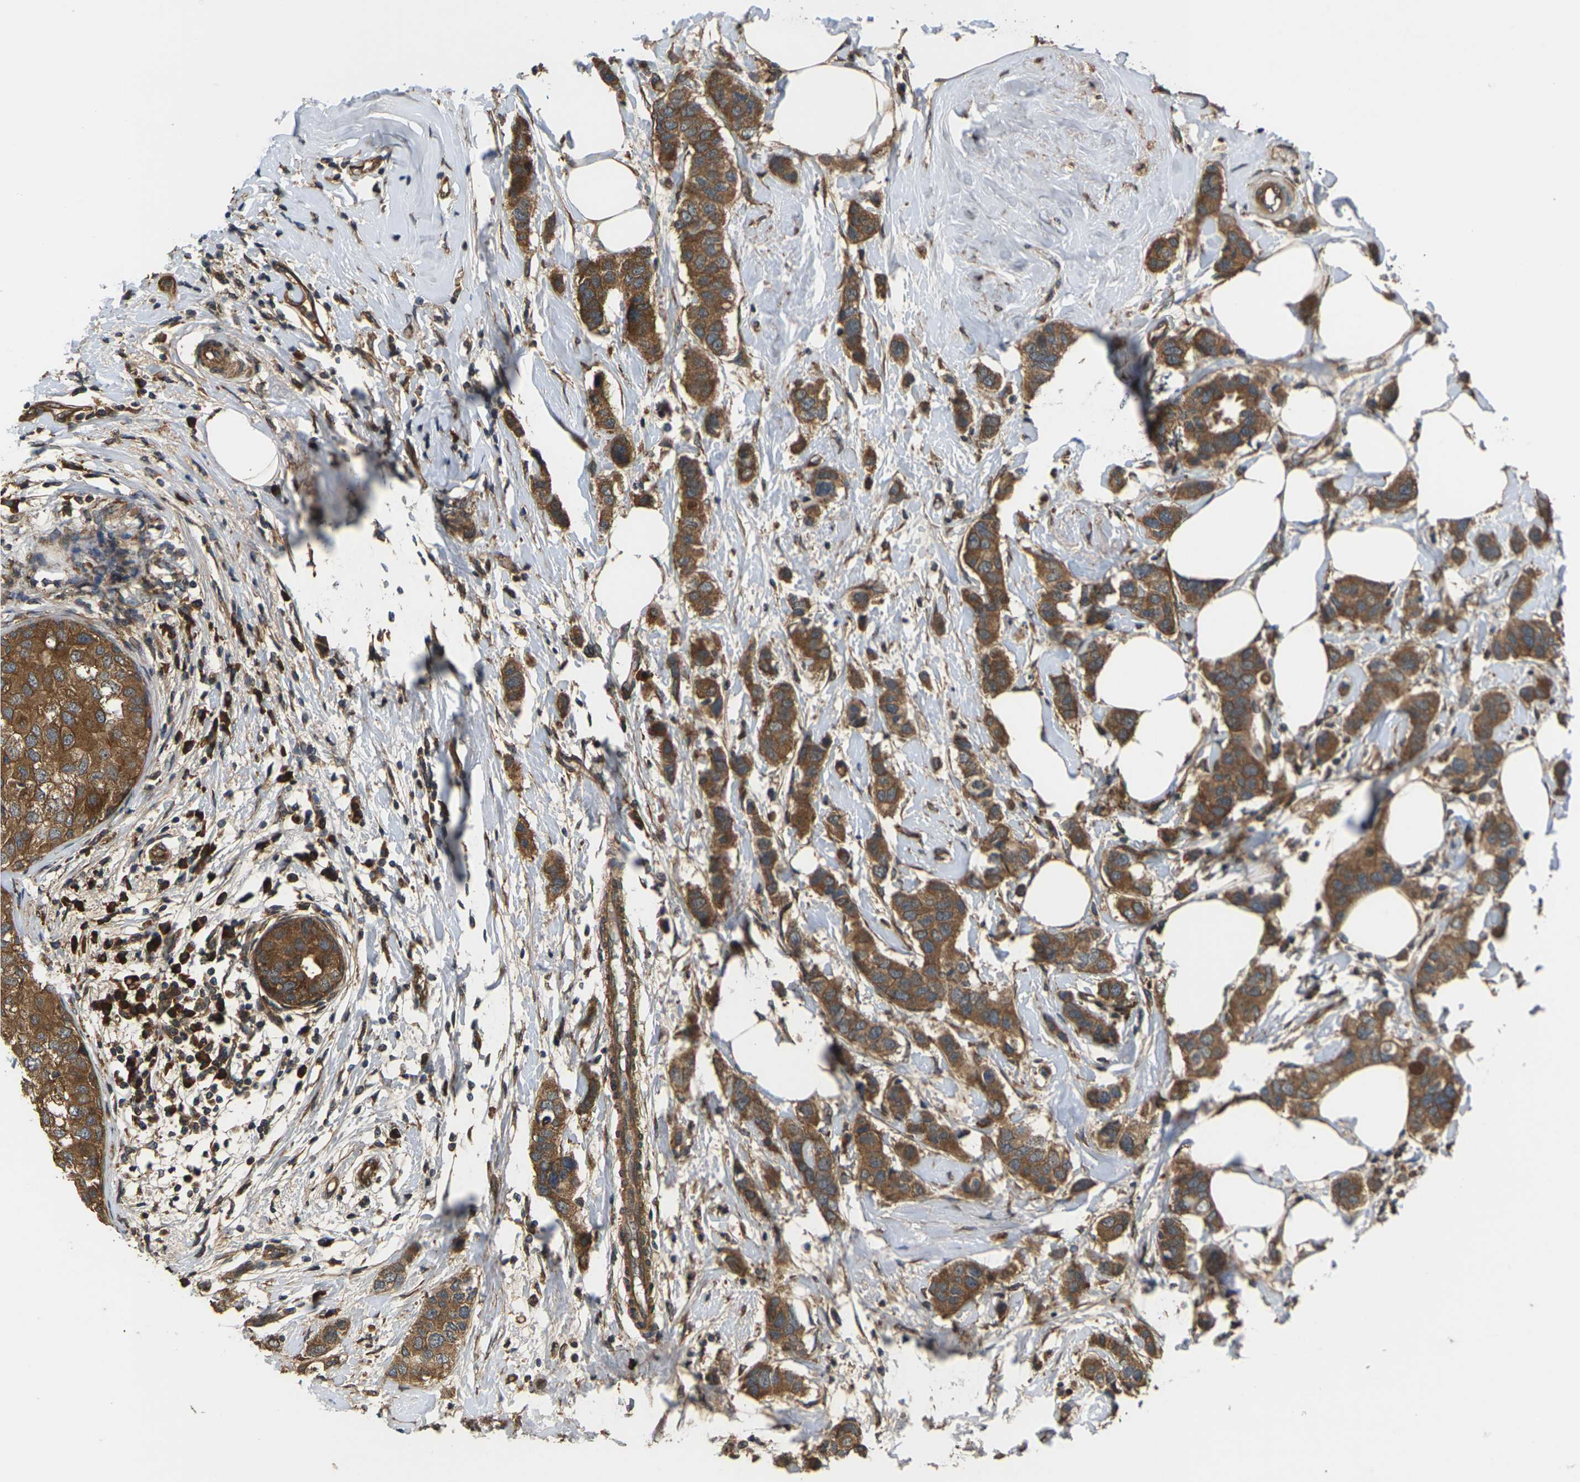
{"staining": {"intensity": "moderate", "quantity": ">75%", "location": "cytoplasmic/membranous"}, "tissue": "breast cancer", "cell_type": "Tumor cells", "image_type": "cancer", "snomed": [{"axis": "morphology", "description": "Duct carcinoma"}, {"axis": "topography", "description": "Breast"}], "caption": "Protein staining of breast cancer (invasive ductal carcinoma) tissue shows moderate cytoplasmic/membranous expression in about >75% of tumor cells.", "gene": "NRAS", "patient": {"sex": "female", "age": 50}}